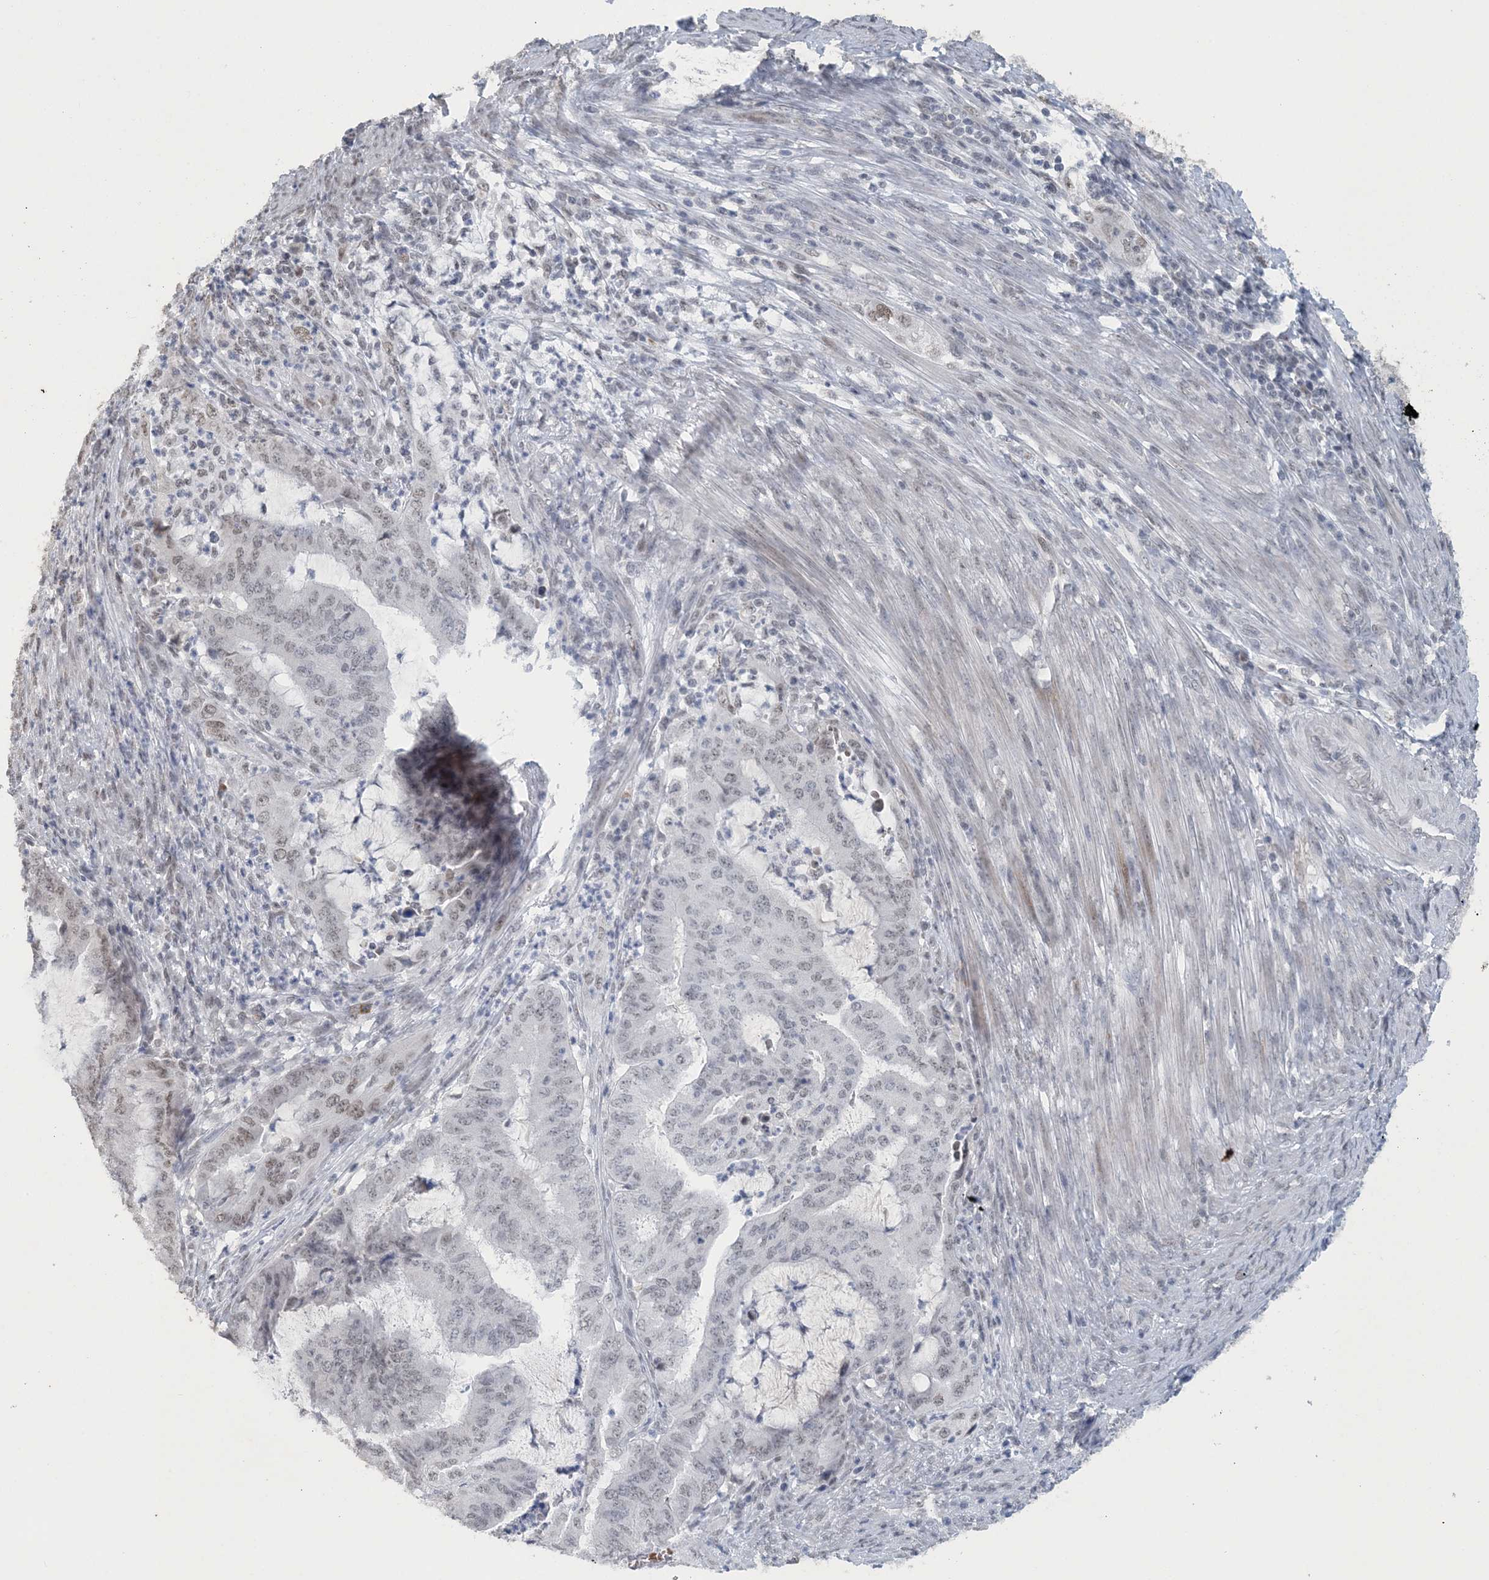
{"staining": {"intensity": "weak", "quantity": "<25%", "location": "nuclear"}, "tissue": "endometrial cancer", "cell_type": "Tumor cells", "image_type": "cancer", "snomed": [{"axis": "morphology", "description": "Adenocarcinoma, NOS"}, {"axis": "topography", "description": "Endometrium"}], "caption": "A high-resolution photomicrograph shows IHC staining of endometrial cancer, which exhibits no significant expression in tumor cells.", "gene": "MBD2", "patient": {"sex": "female", "age": 51}}